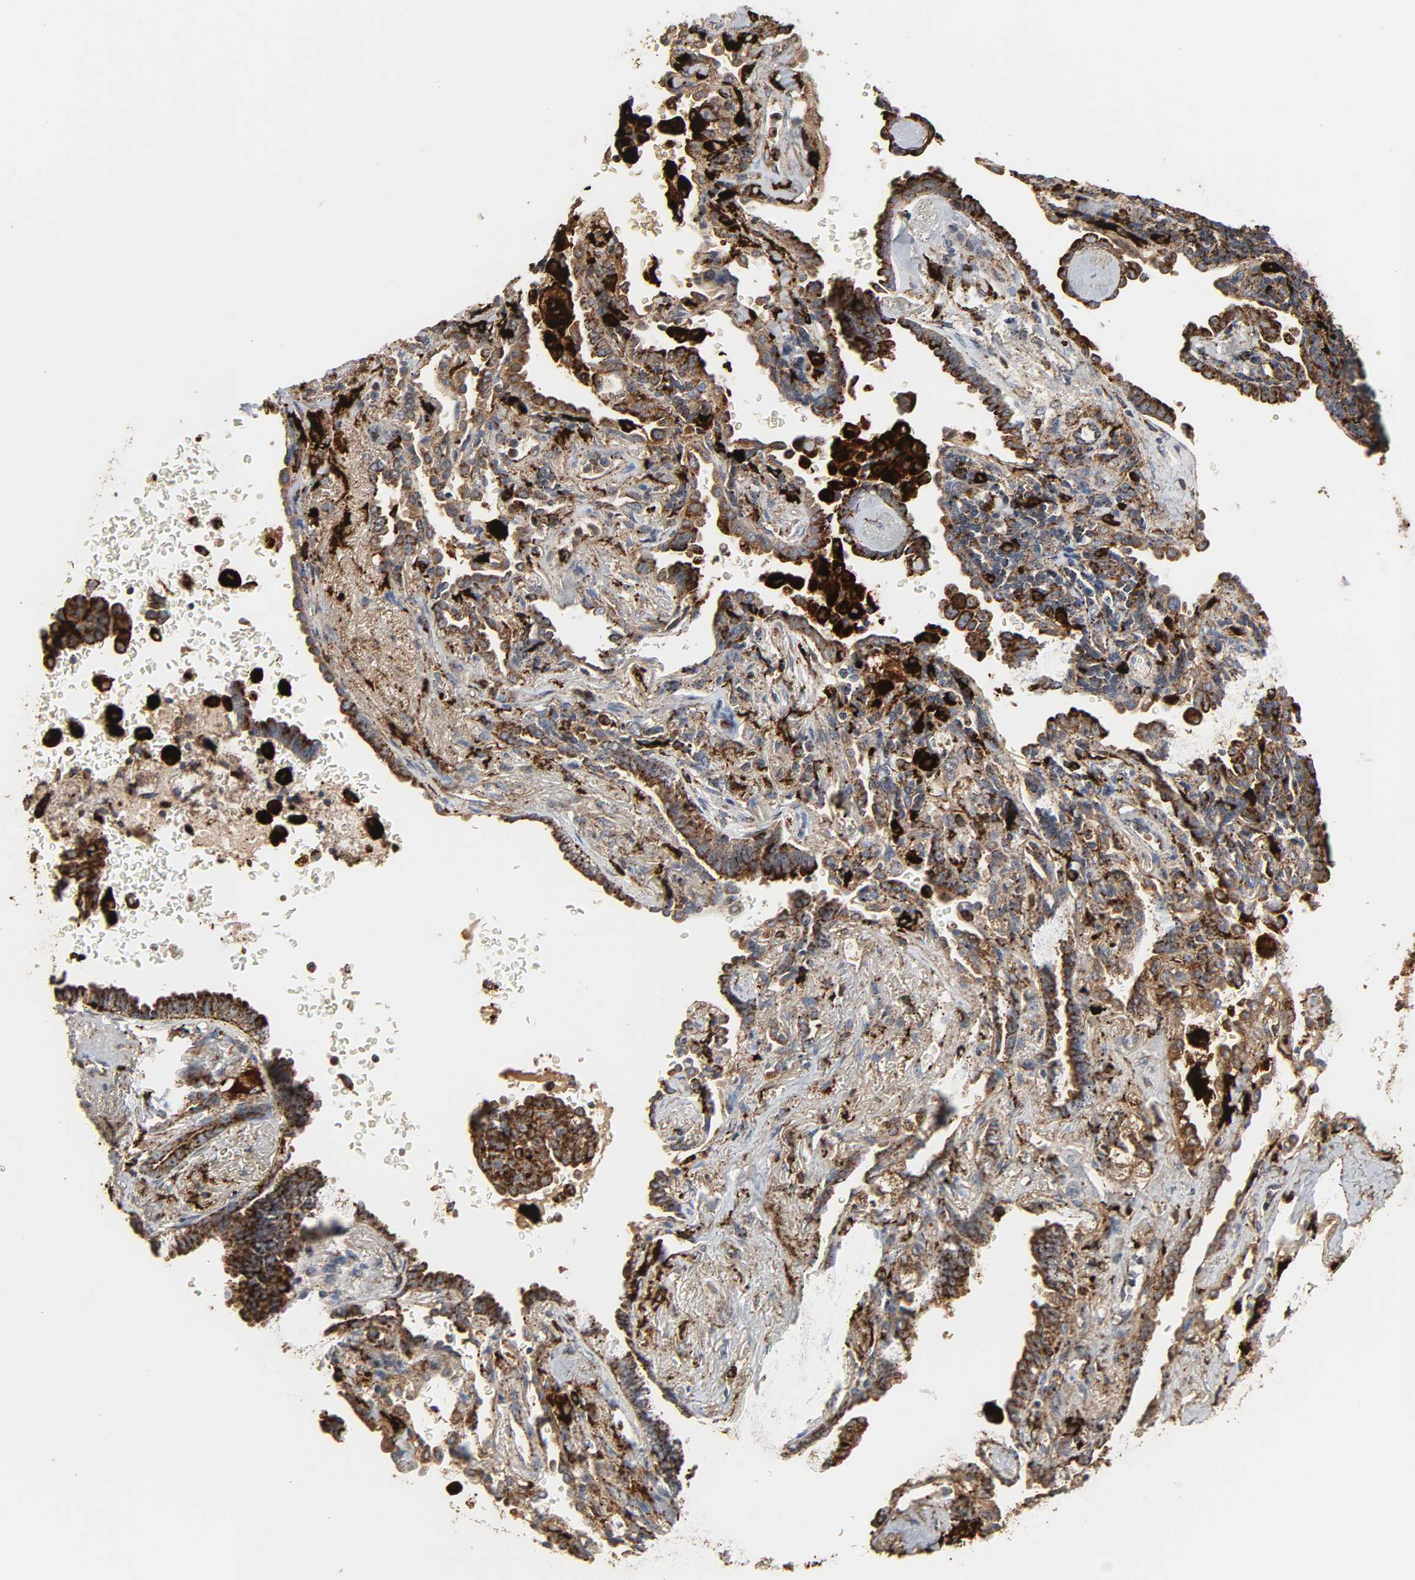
{"staining": {"intensity": "strong", "quantity": ">75%", "location": "cytoplasmic/membranous"}, "tissue": "lung cancer", "cell_type": "Tumor cells", "image_type": "cancer", "snomed": [{"axis": "morphology", "description": "Adenocarcinoma, NOS"}, {"axis": "topography", "description": "Lung"}], "caption": "Protein expression analysis of human lung cancer (adenocarcinoma) reveals strong cytoplasmic/membranous expression in approximately >75% of tumor cells. Nuclei are stained in blue.", "gene": "PSAP", "patient": {"sex": "female", "age": 64}}